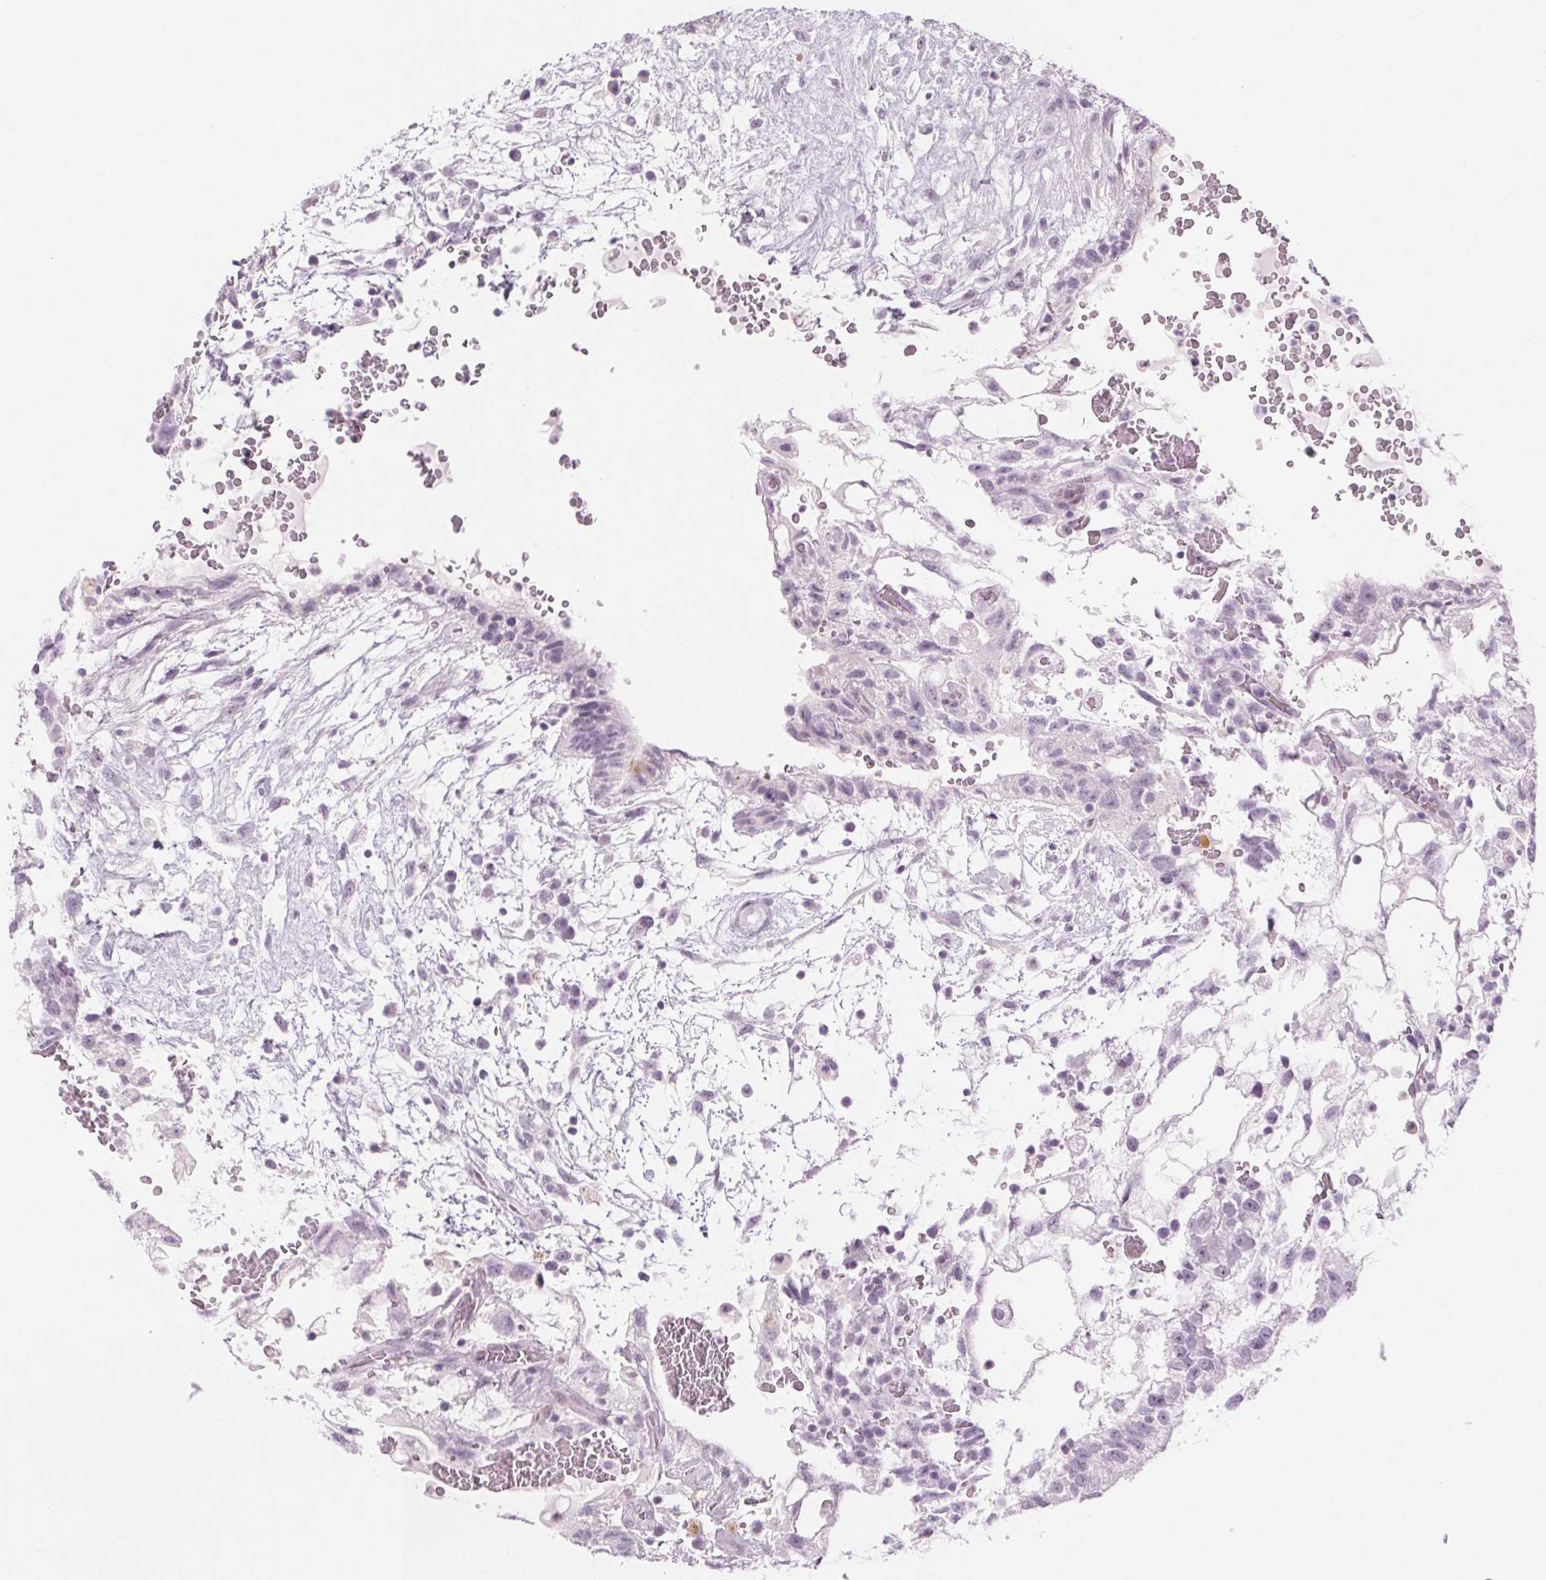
{"staining": {"intensity": "negative", "quantity": "none", "location": "none"}, "tissue": "testis cancer", "cell_type": "Tumor cells", "image_type": "cancer", "snomed": [{"axis": "morphology", "description": "Normal tissue, NOS"}, {"axis": "morphology", "description": "Carcinoma, Embryonal, NOS"}, {"axis": "topography", "description": "Testis"}], "caption": "DAB immunohistochemical staining of testis cancer shows no significant positivity in tumor cells.", "gene": "SLC6A19", "patient": {"sex": "male", "age": 32}}